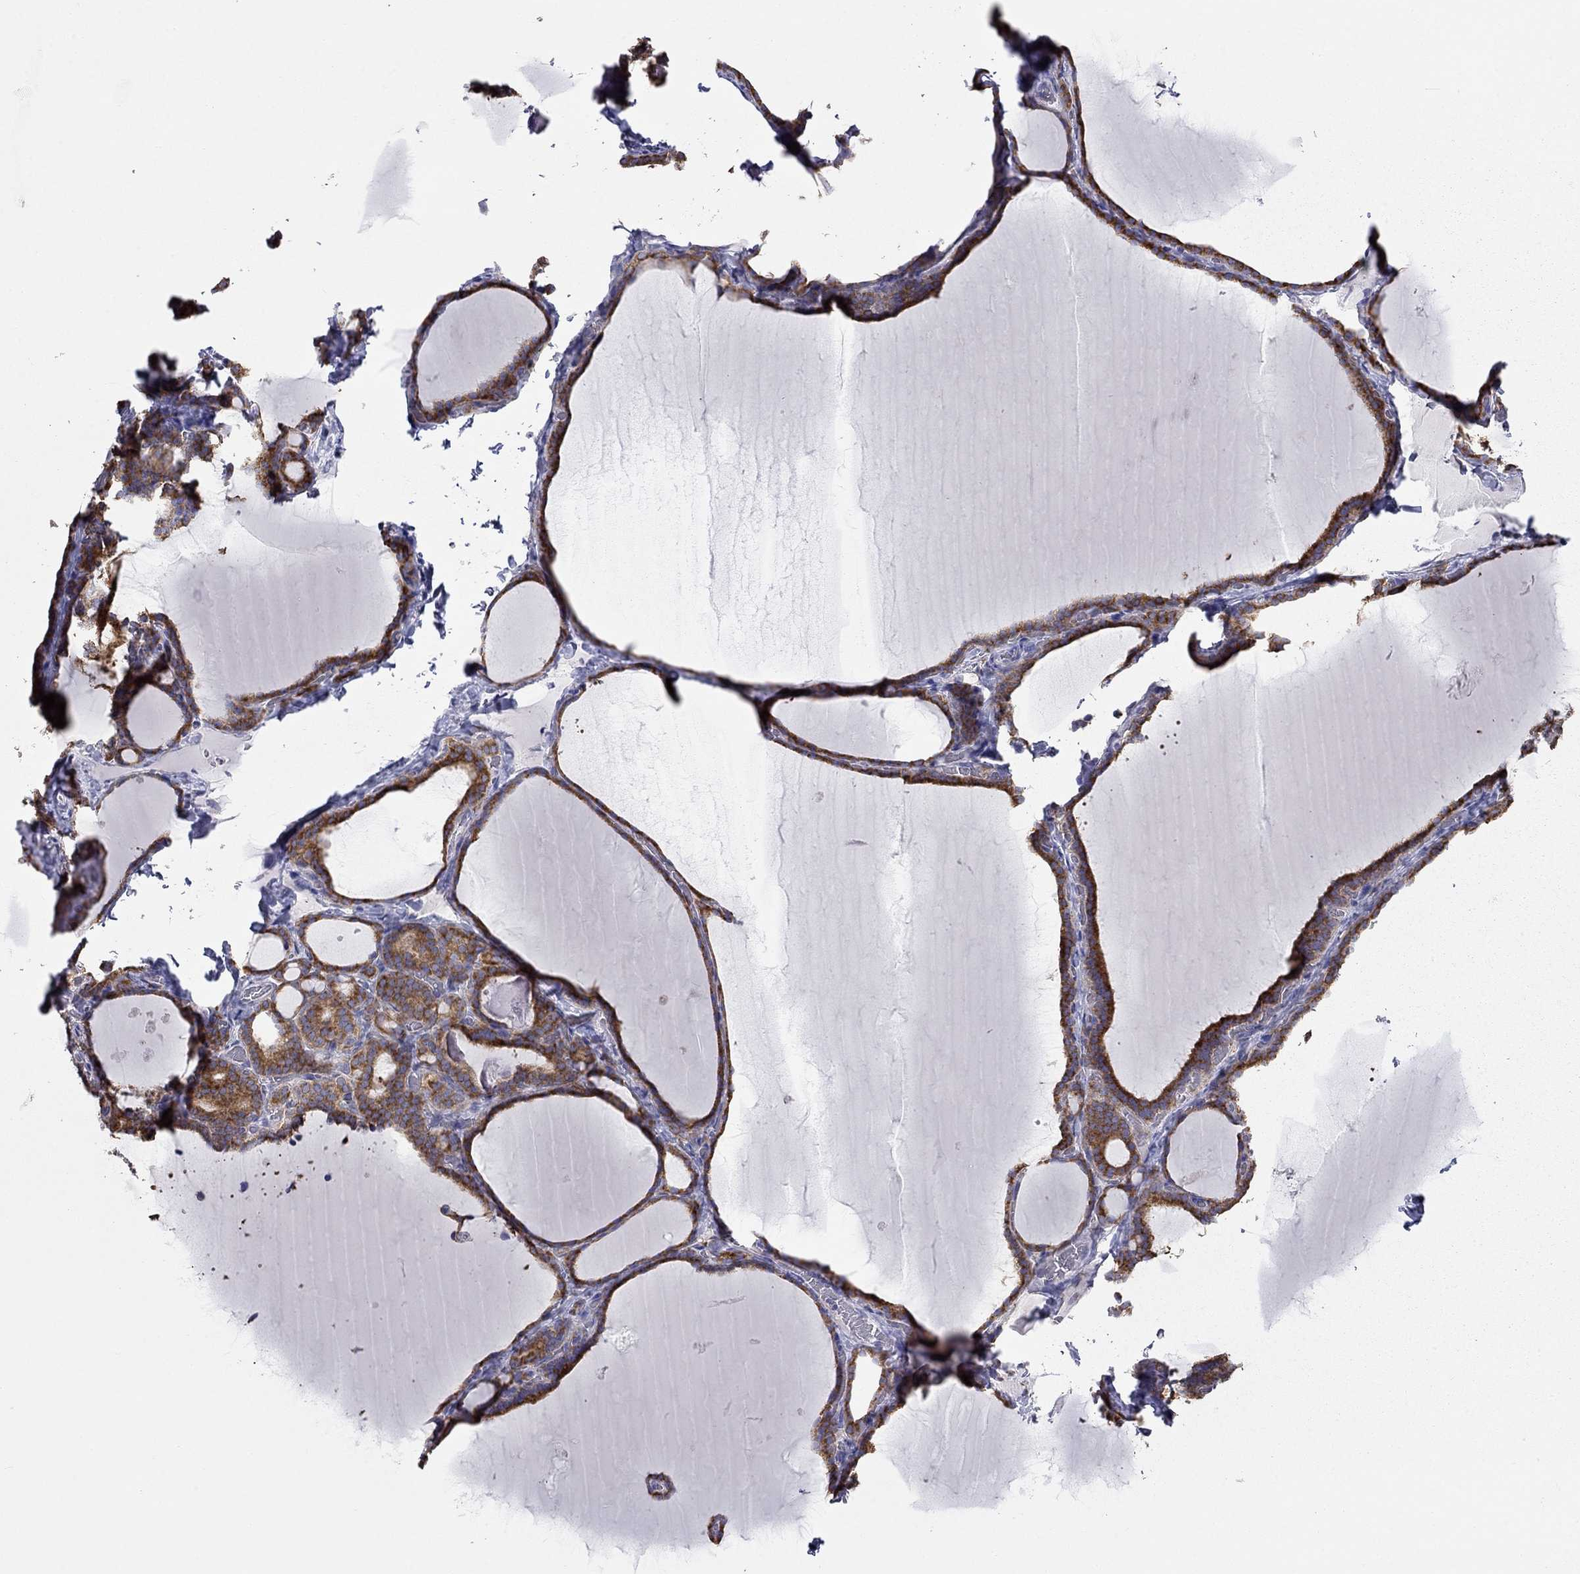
{"staining": {"intensity": "strong", "quantity": ">75%", "location": "cytoplasmic/membranous"}, "tissue": "thyroid gland", "cell_type": "Glandular cells", "image_type": "normal", "snomed": [{"axis": "morphology", "description": "Normal tissue, NOS"}, {"axis": "morphology", "description": "Hyperplasia, NOS"}, {"axis": "topography", "description": "Thyroid gland"}], "caption": "An immunohistochemistry histopathology image of unremarkable tissue is shown. Protein staining in brown highlights strong cytoplasmic/membranous positivity in thyroid gland within glandular cells.", "gene": "LONRF2", "patient": {"sex": "female", "age": 27}}